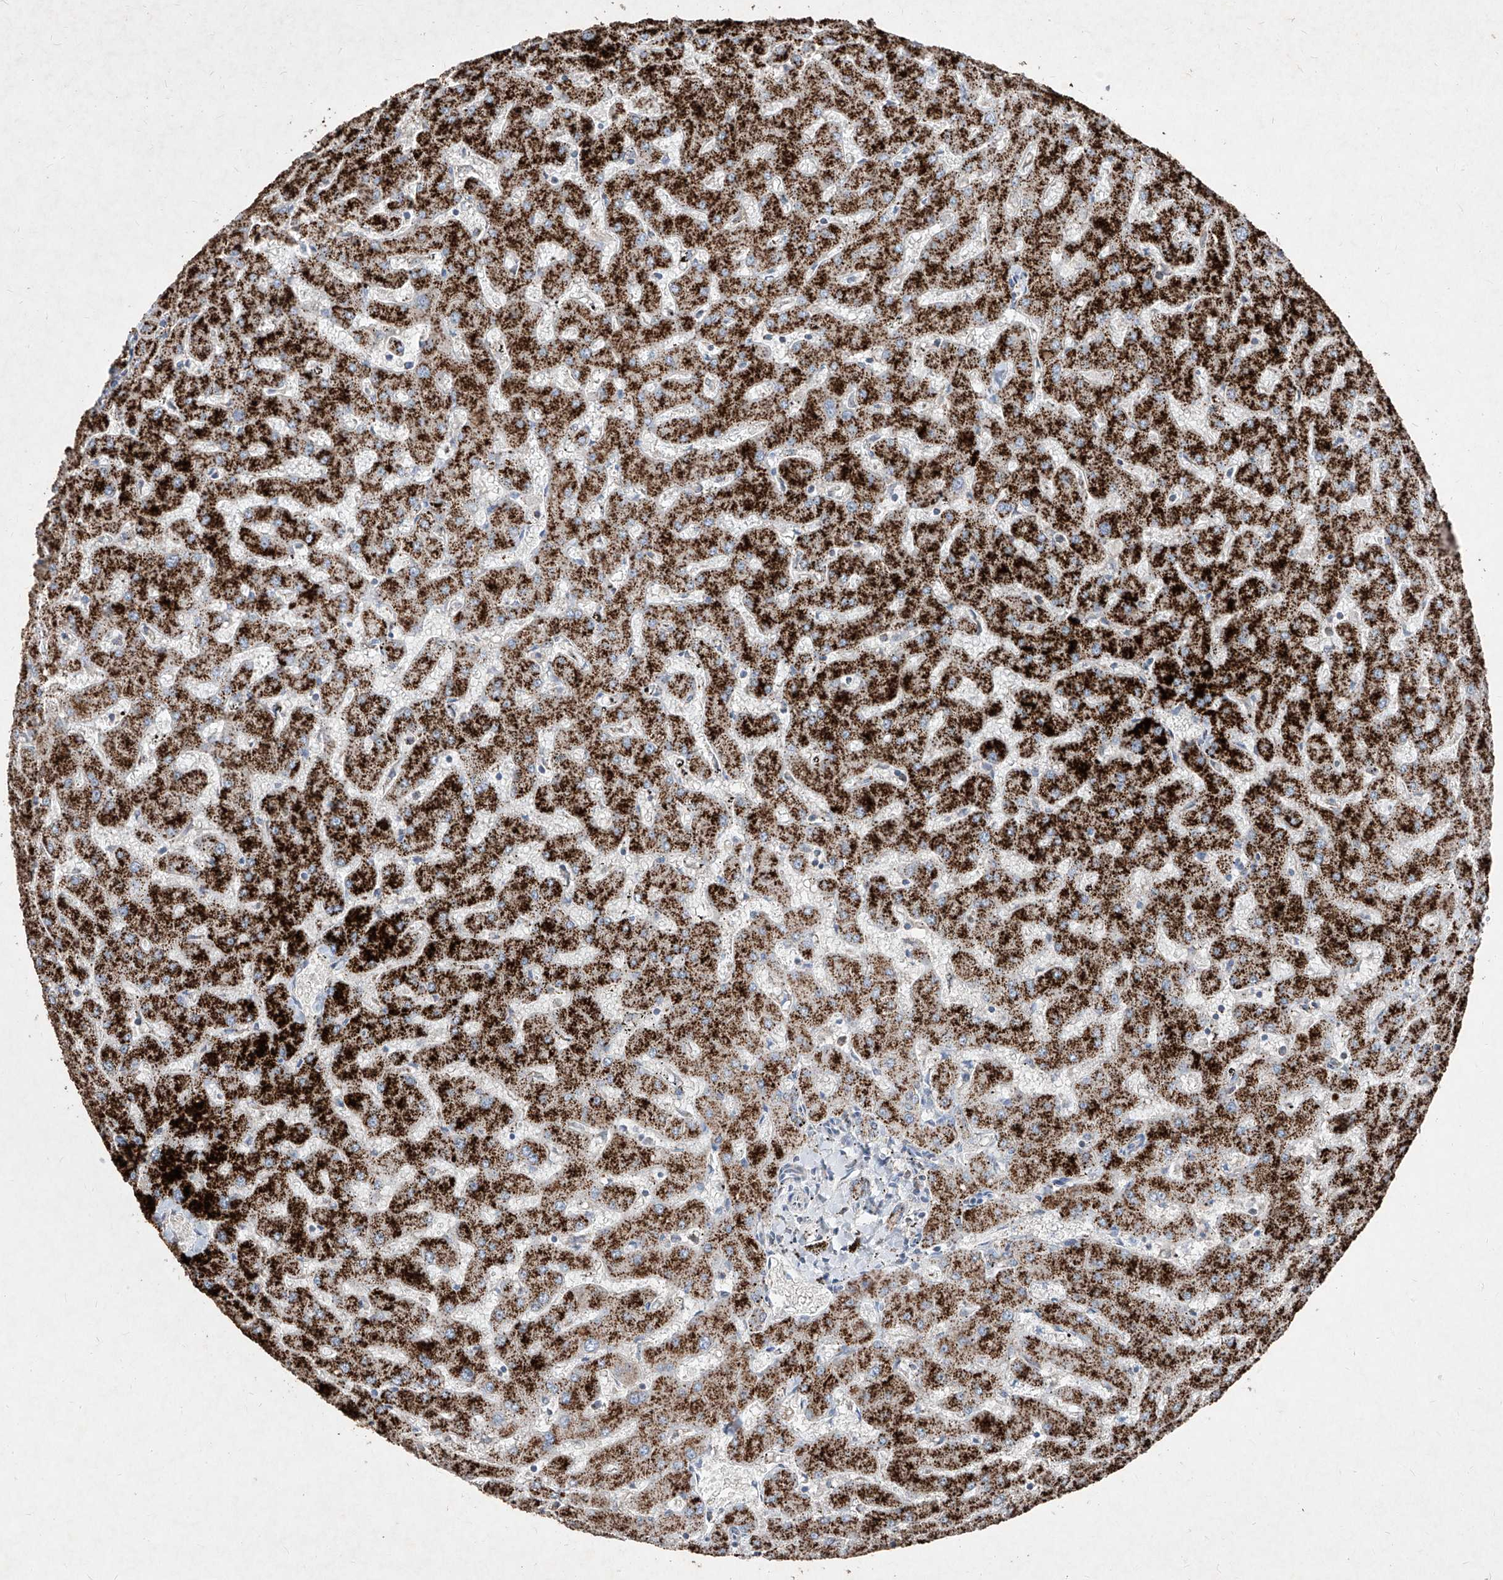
{"staining": {"intensity": "weak", "quantity": "25%-75%", "location": "cytoplasmic/membranous"}, "tissue": "liver", "cell_type": "Cholangiocytes", "image_type": "normal", "snomed": [{"axis": "morphology", "description": "Normal tissue, NOS"}, {"axis": "topography", "description": "Liver"}], "caption": "Immunohistochemical staining of unremarkable human liver exhibits low levels of weak cytoplasmic/membranous positivity in about 25%-75% of cholangiocytes. (Stains: DAB (3,3'-diaminobenzidine) in brown, nuclei in blue, Microscopy: brightfield microscopy at high magnification).", "gene": "ABCD3", "patient": {"sex": "female", "age": 63}}